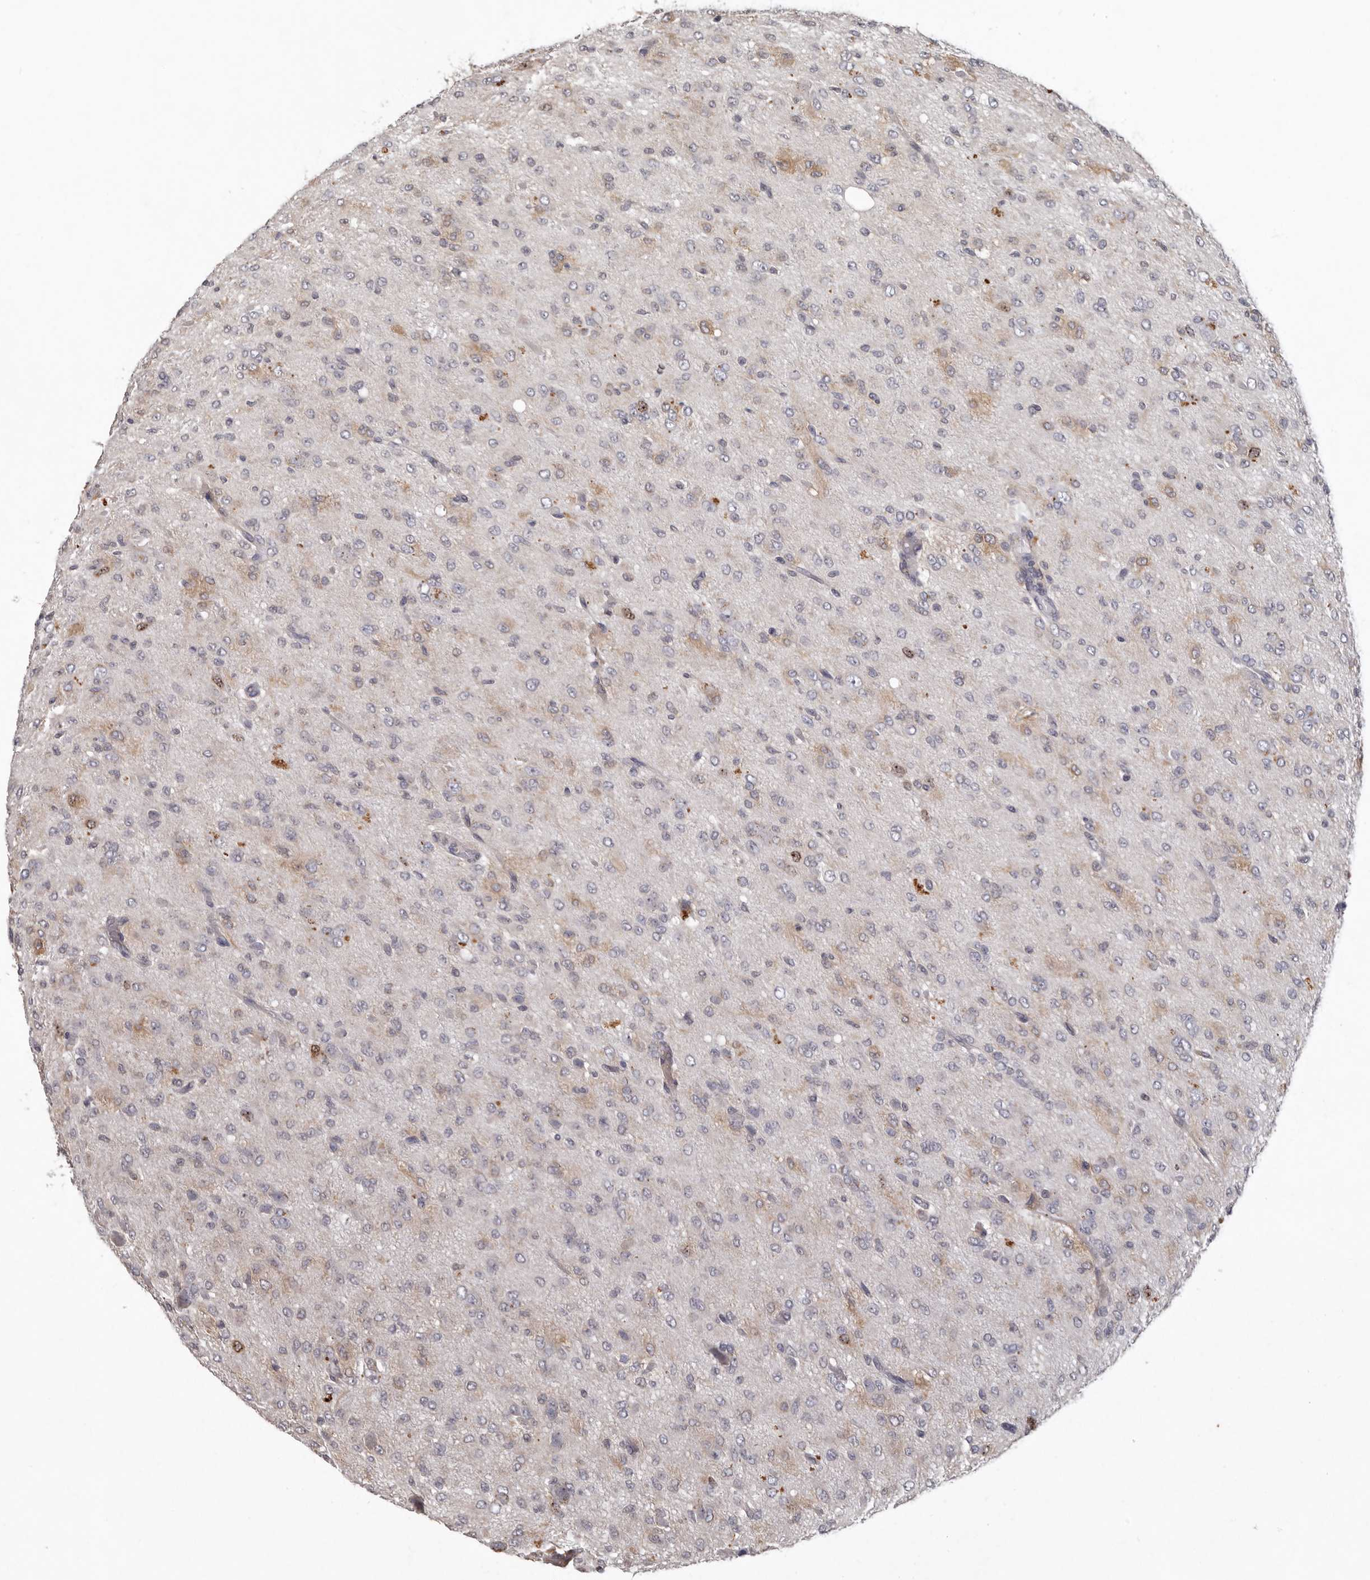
{"staining": {"intensity": "weak", "quantity": "<25%", "location": "cytoplasmic/membranous"}, "tissue": "glioma", "cell_type": "Tumor cells", "image_type": "cancer", "snomed": [{"axis": "morphology", "description": "Glioma, malignant, High grade"}, {"axis": "topography", "description": "Brain"}], "caption": "This photomicrograph is of malignant glioma (high-grade) stained with immunohistochemistry to label a protein in brown with the nuclei are counter-stained blue. There is no staining in tumor cells.", "gene": "CDCA8", "patient": {"sex": "female", "age": 59}}